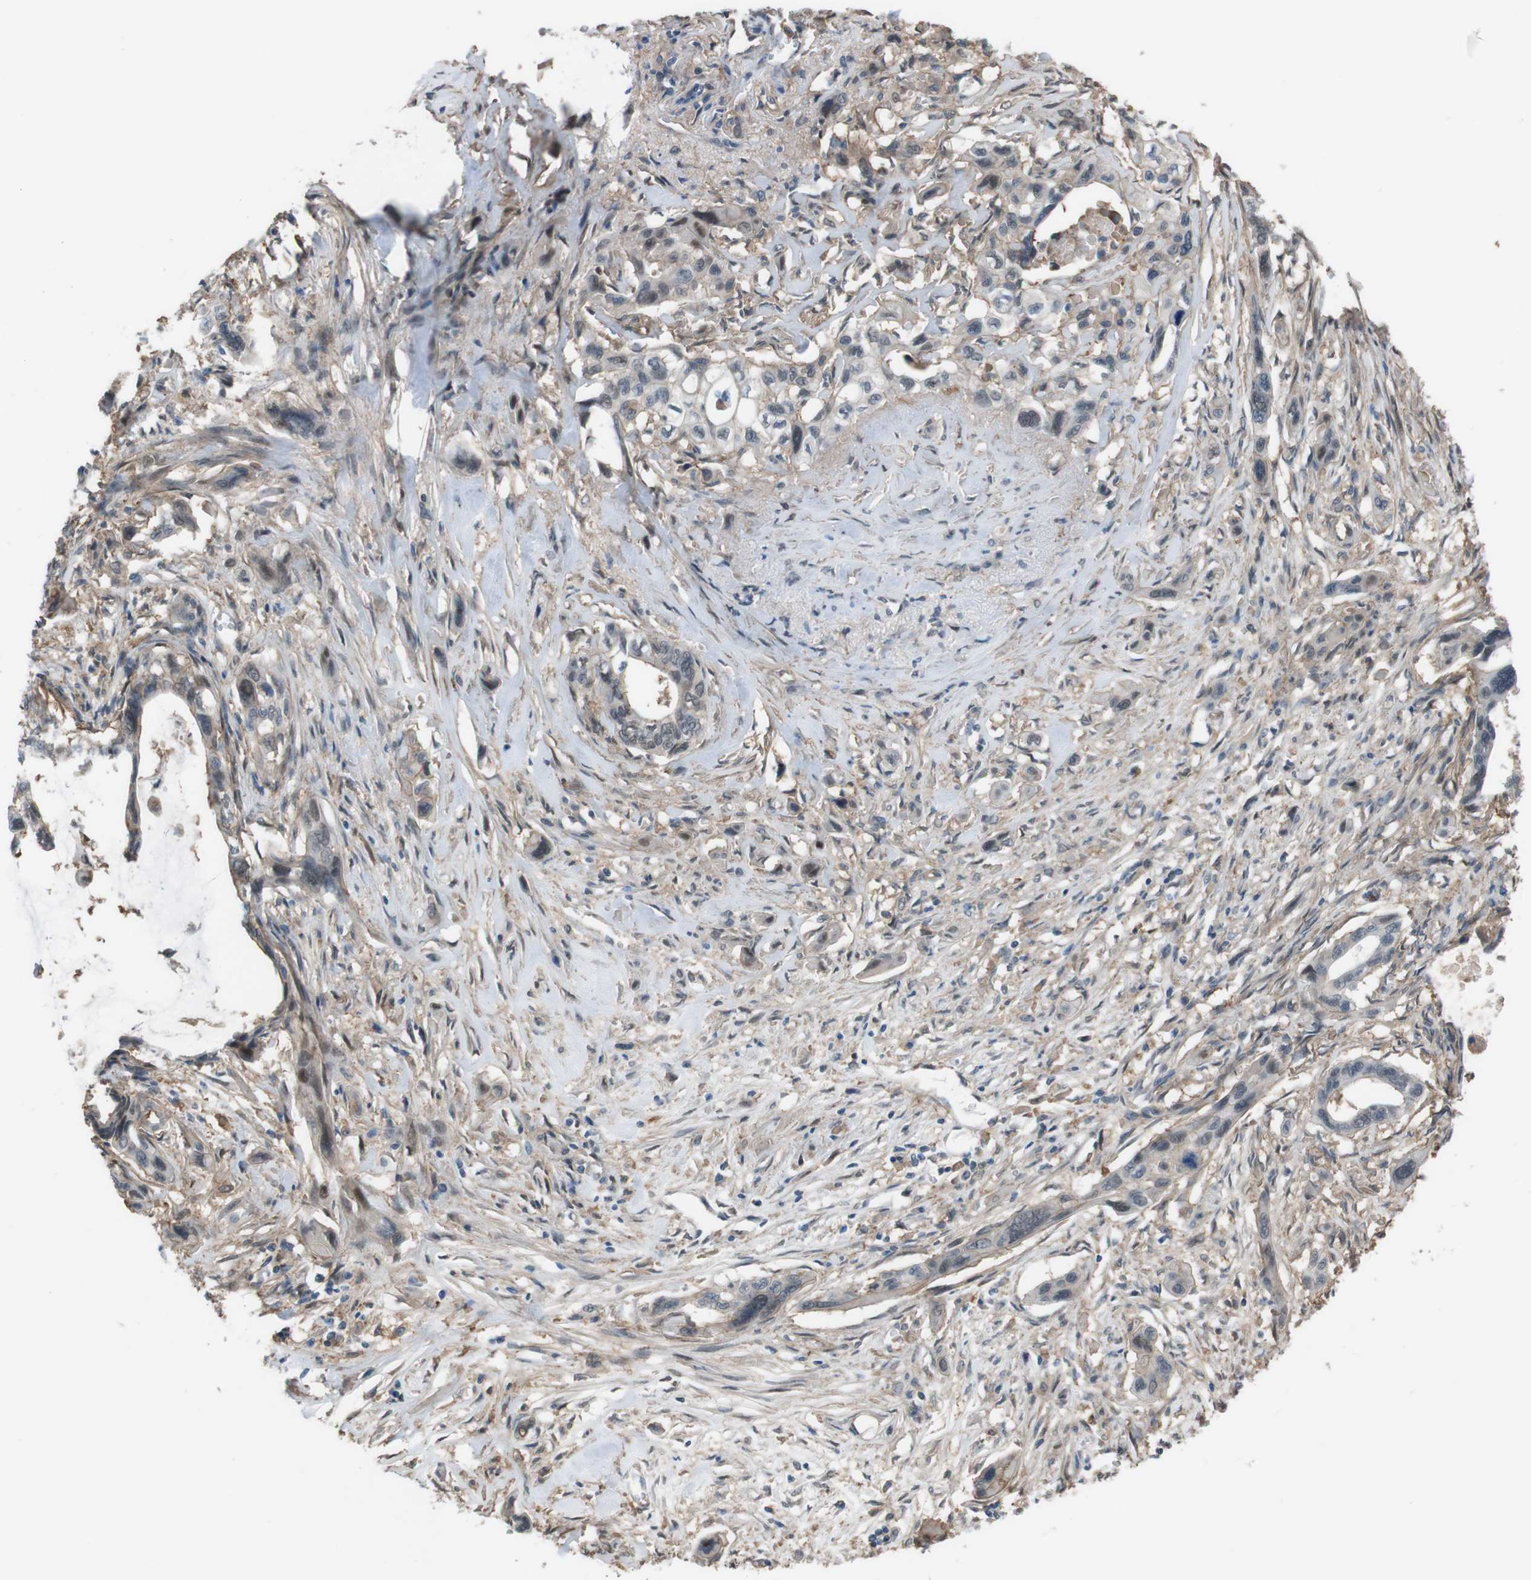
{"staining": {"intensity": "weak", "quantity": "<25%", "location": "cytoplasmic/membranous"}, "tissue": "pancreatic cancer", "cell_type": "Tumor cells", "image_type": "cancer", "snomed": [{"axis": "morphology", "description": "Adenocarcinoma, NOS"}, {"axis": "topography", "description": "Pancreas"}], "caption": "A high-resolution image shows immunohistochemistry (IHC) staining of pancreatic cancer (adenocarcinoma), which shows no significant staining in tumor cells.", "gene": "ATP2B1", "patient": {"sex": "male", "age": 73}}